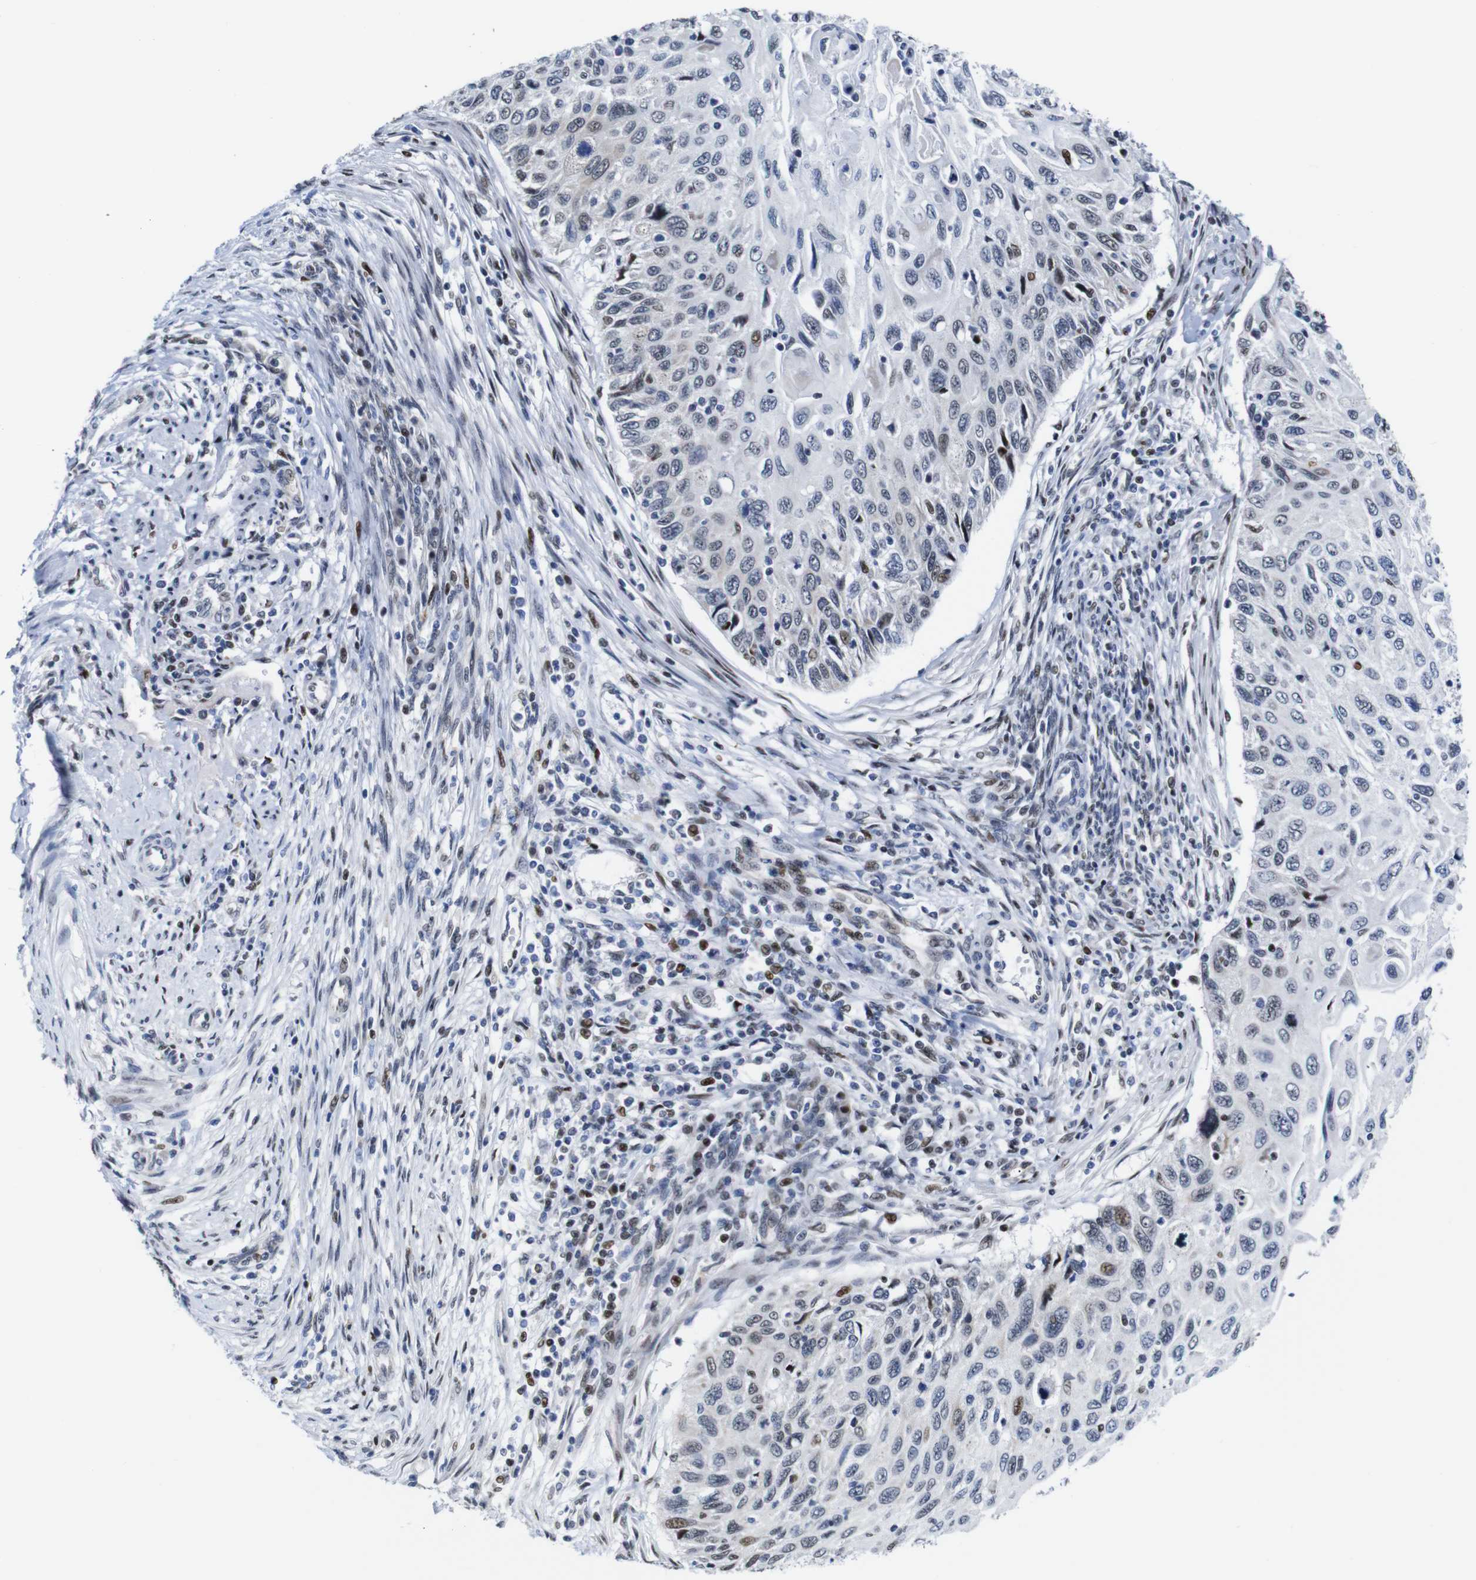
{"staining": {"intensity": "moderate", "quantity": "<25%", "location": "nuclear"}, "tissue": "cervical cancer", "cell_type": "Tumor cells", "image_type": "cancer", "snomed": [{"axis": "morphology", "description": "Squamous cell carcinoma, NOS"}, {"axis": "topography", "description": "Cervix"}], "caption": "IHC image of cervical squamous cell carcinoma stained for a protein (brown), which shows low levels of moderate nuclear expression in about <25% of tumor cells.", "gene": "GATA6", "patient": {"sex": "female", "age": 70}}